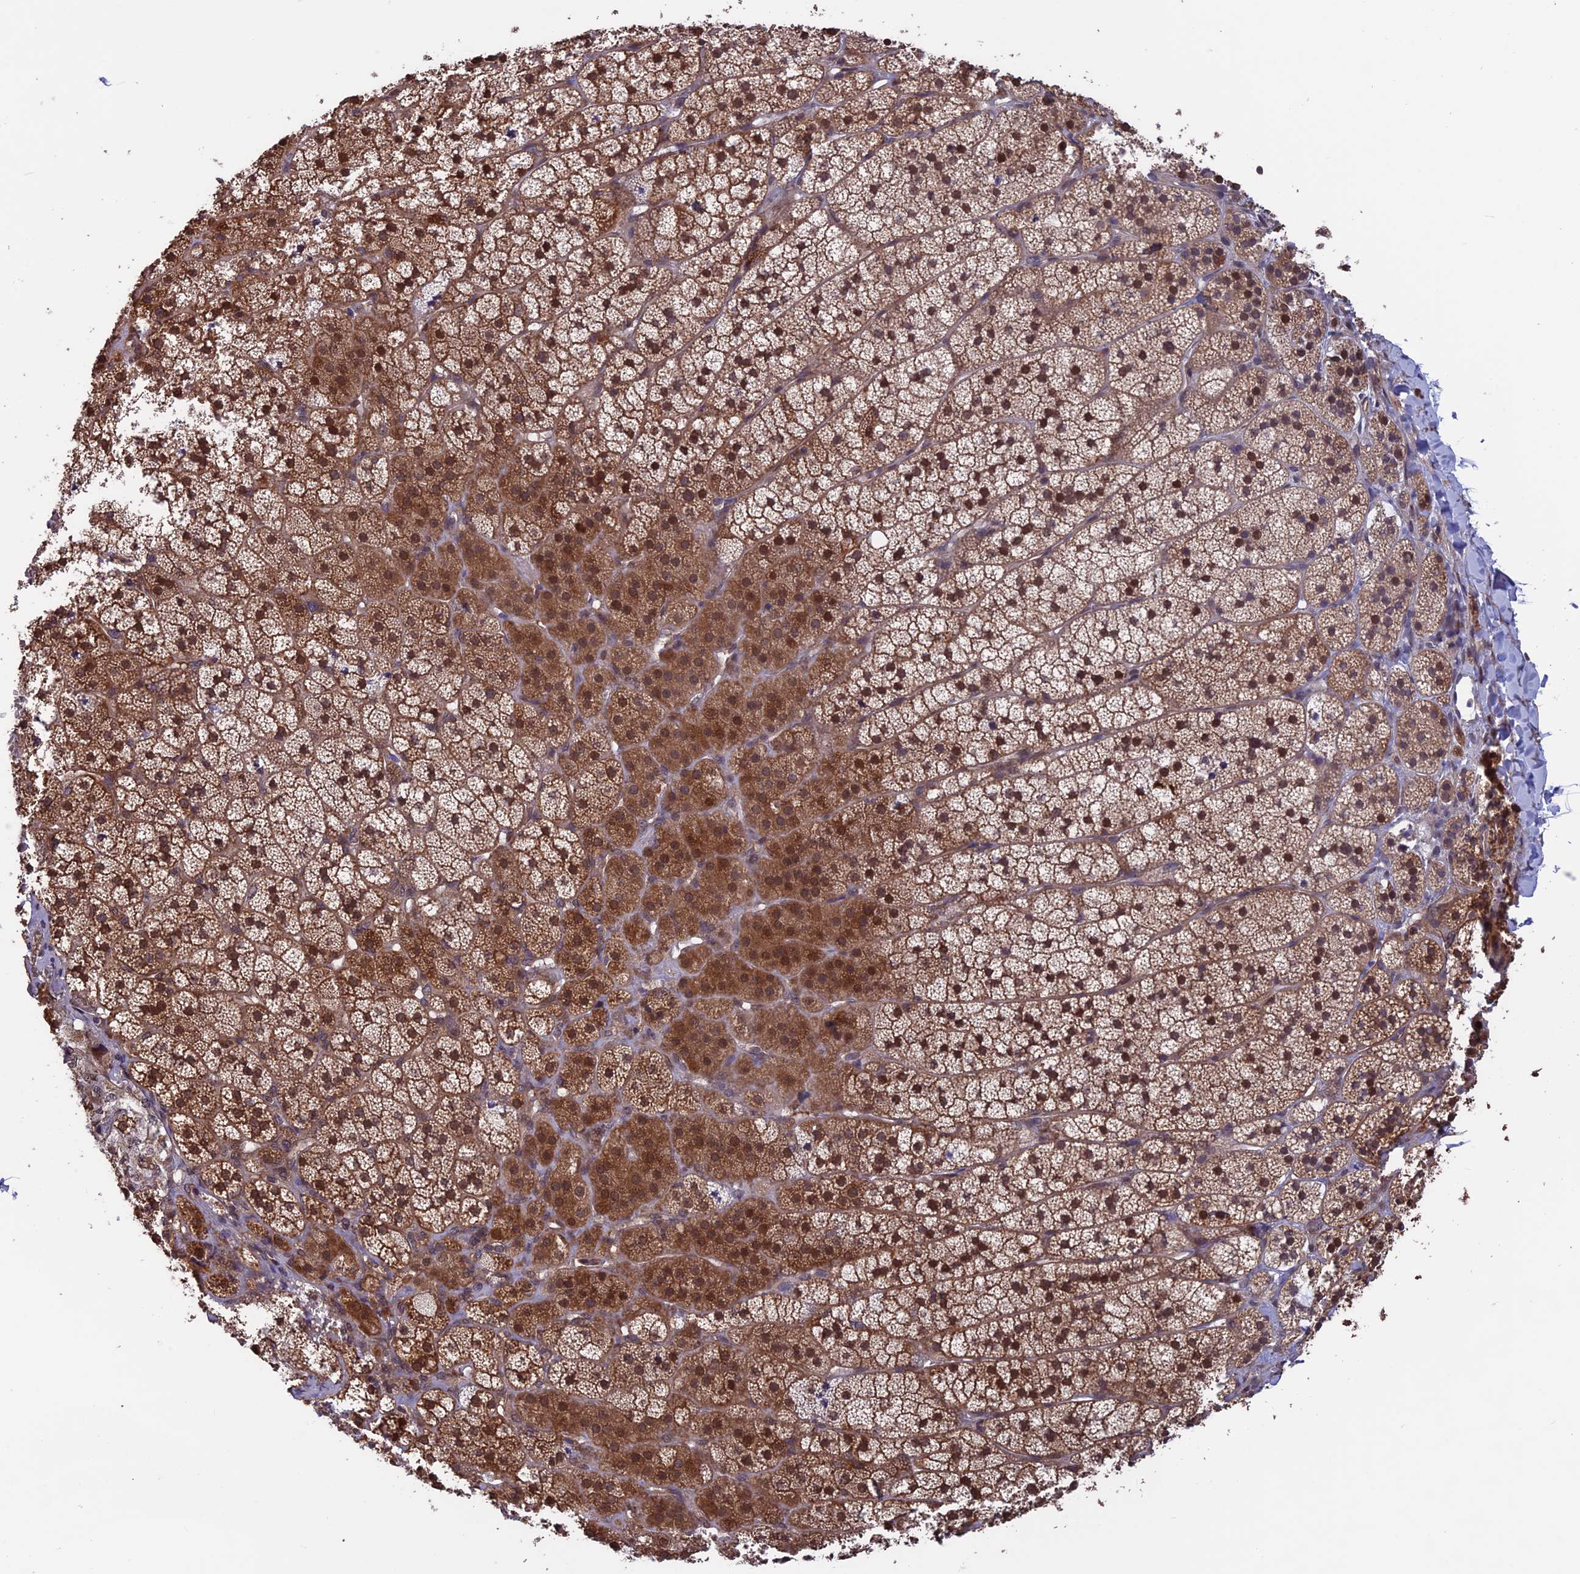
{"staining": {"intensity": "strong", "quantity": "25%-75%", "location": "cytoplasmic/membranous,nuclear"}, "tissue": "adrenal gland", "cell_type": "Glandular cells", "image_type": "normal", "snomed": [{"axis": "morphology", "description": "Normal tissue, NOS"}, {"axis": "topography", "description": "Adrenal gland"}], "caption": "IHC micrograph of normal adrenal gland: adrenal gland stained using immunohistochemistry reveals high levels of strong protein expression localized specifically in the cytoplasmic/membranous,nuclear of glandular cells, appearing as a cytoplasmic/membranous,nuclear brown color.", "gene": "MAST2", "patient": {"sex": "female", "age": 44}}